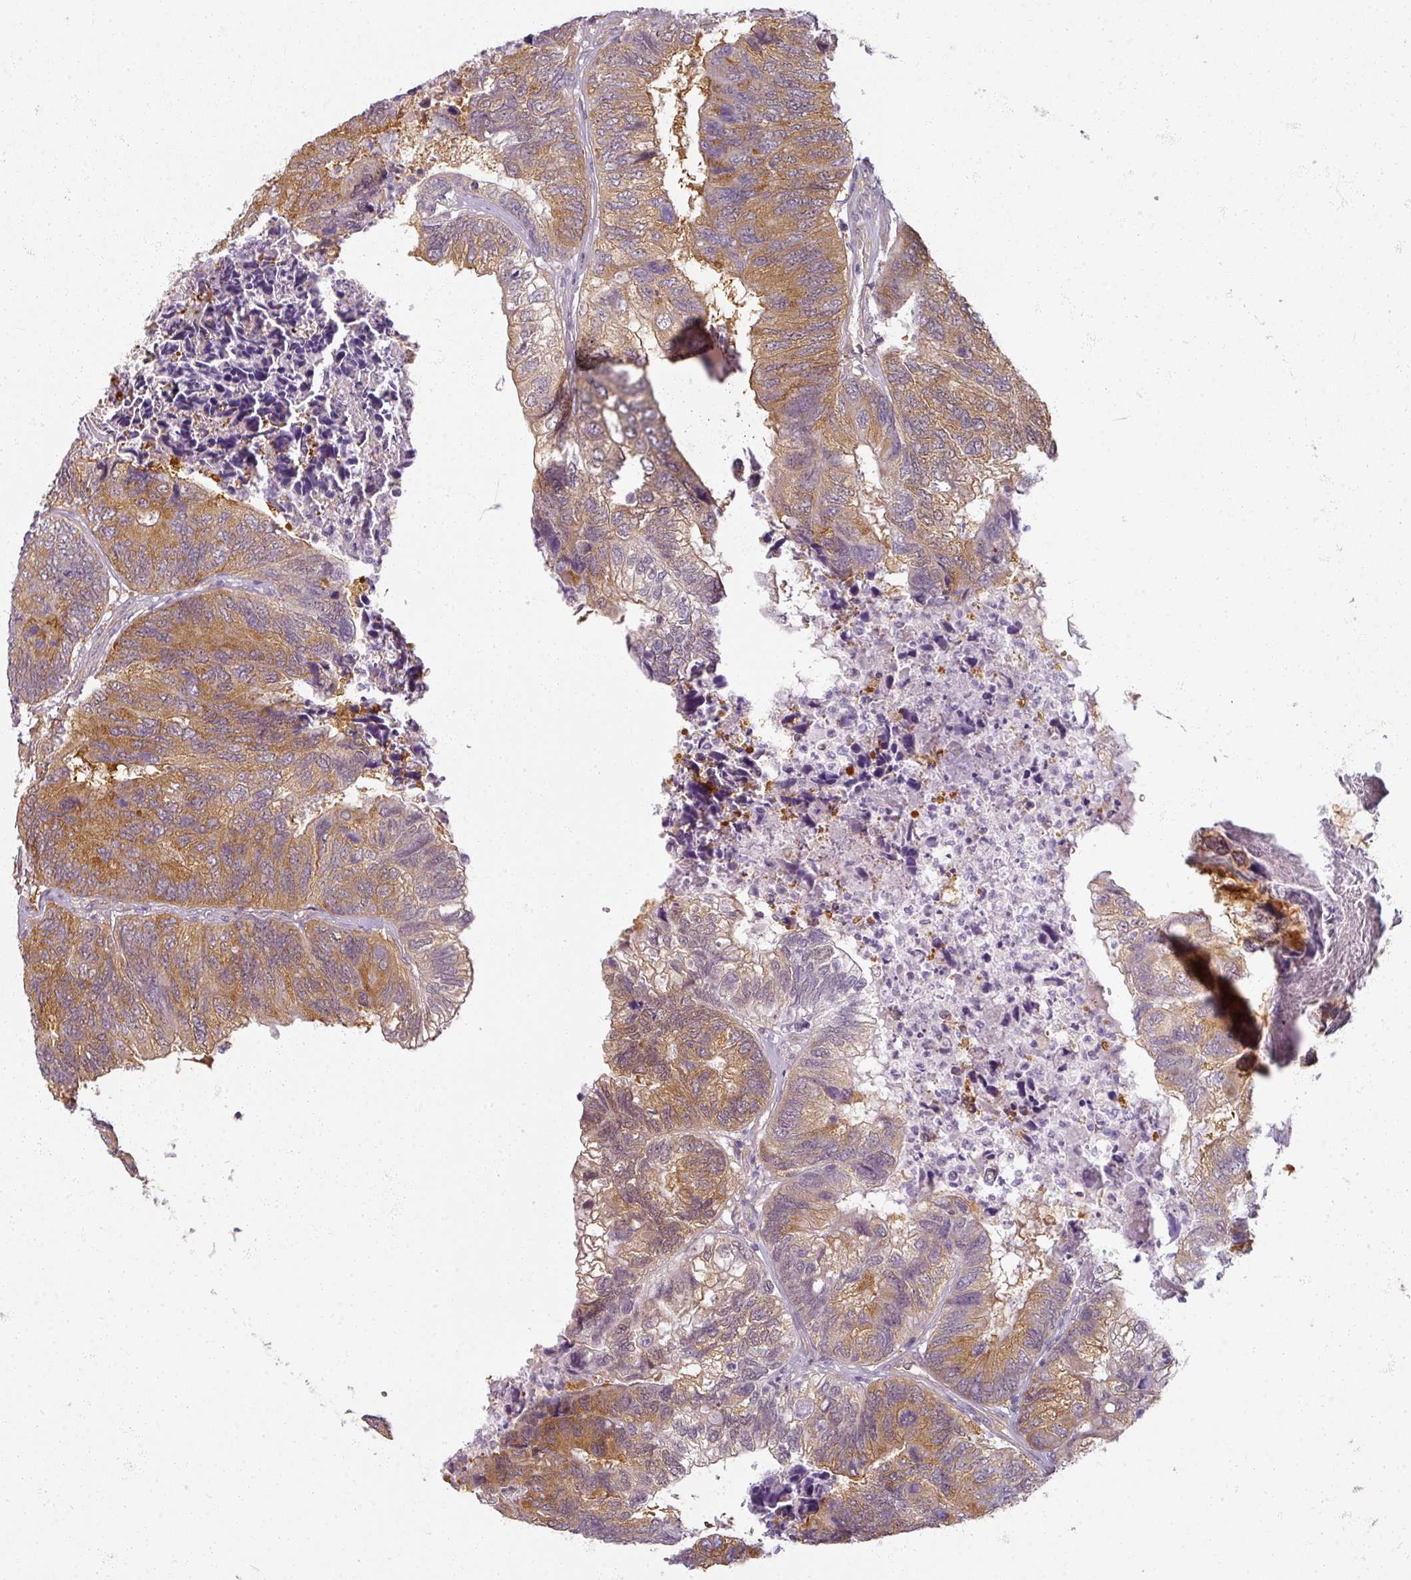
{"staining": {"intensity": "moderate", "quantity": "25%-75%", "location": "cytoplasmic/membranous"}, "tissue": "colorectal cancer", "cell_type": "Tumor cells", "image_type": "cancer", "snomed": [{"axis": "morphology", "description": "Adenocarcinoma, NOS"}, {"axis": "topography", "description": "Colon"}], "caption": "Brown immunohistochemical staining in colorectal cancer reveals moderate cytoplasmic/membranous staining in about 25%-75% of tumor cells.", "gene": "AGPAT4", "patient": {"sex": "female", "age": 67}}